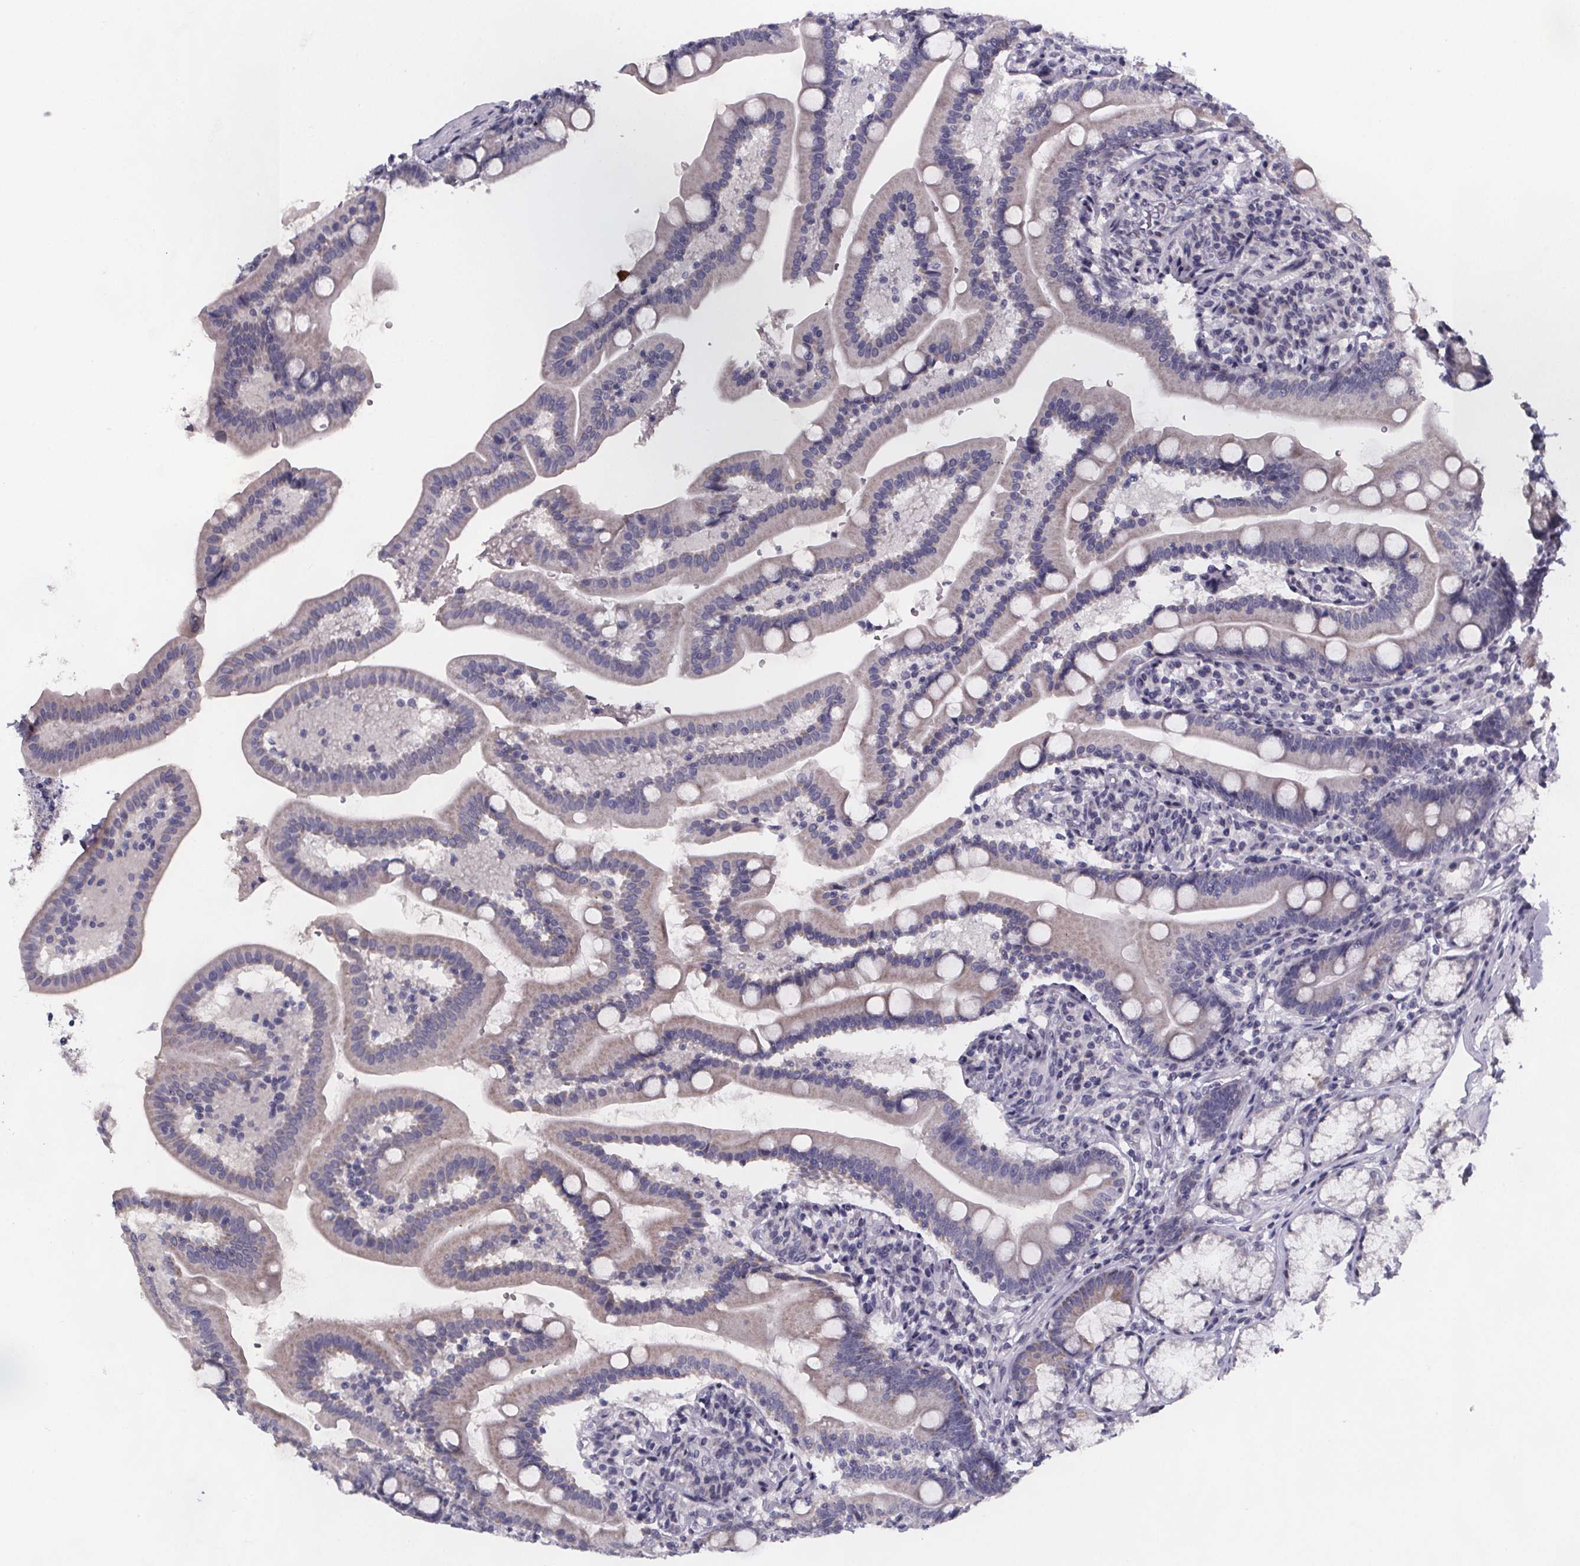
{"staining": {"intensity": "weak", "quantity": "25%-75%", "location": "cytoplasmic/membranous"}, "tissue": "duodenum", "cell_type": "Glandular cells", "image_type": "normal", "snomed": [{"axis": "morphology", "description": "Normal tissue, NOS"}, {"axis": "topography", "description": "Duodenum"}], "caption": "Protein staining of unremarkable duodenum displays weak cytoplasmic/membranous expression in approximately 25%-75% of glandular cells. (DAB = brown stain, brightfield microscopy at high magnification).", "gene": "PAH", "patient": {"sex": "female", "age": 67}}